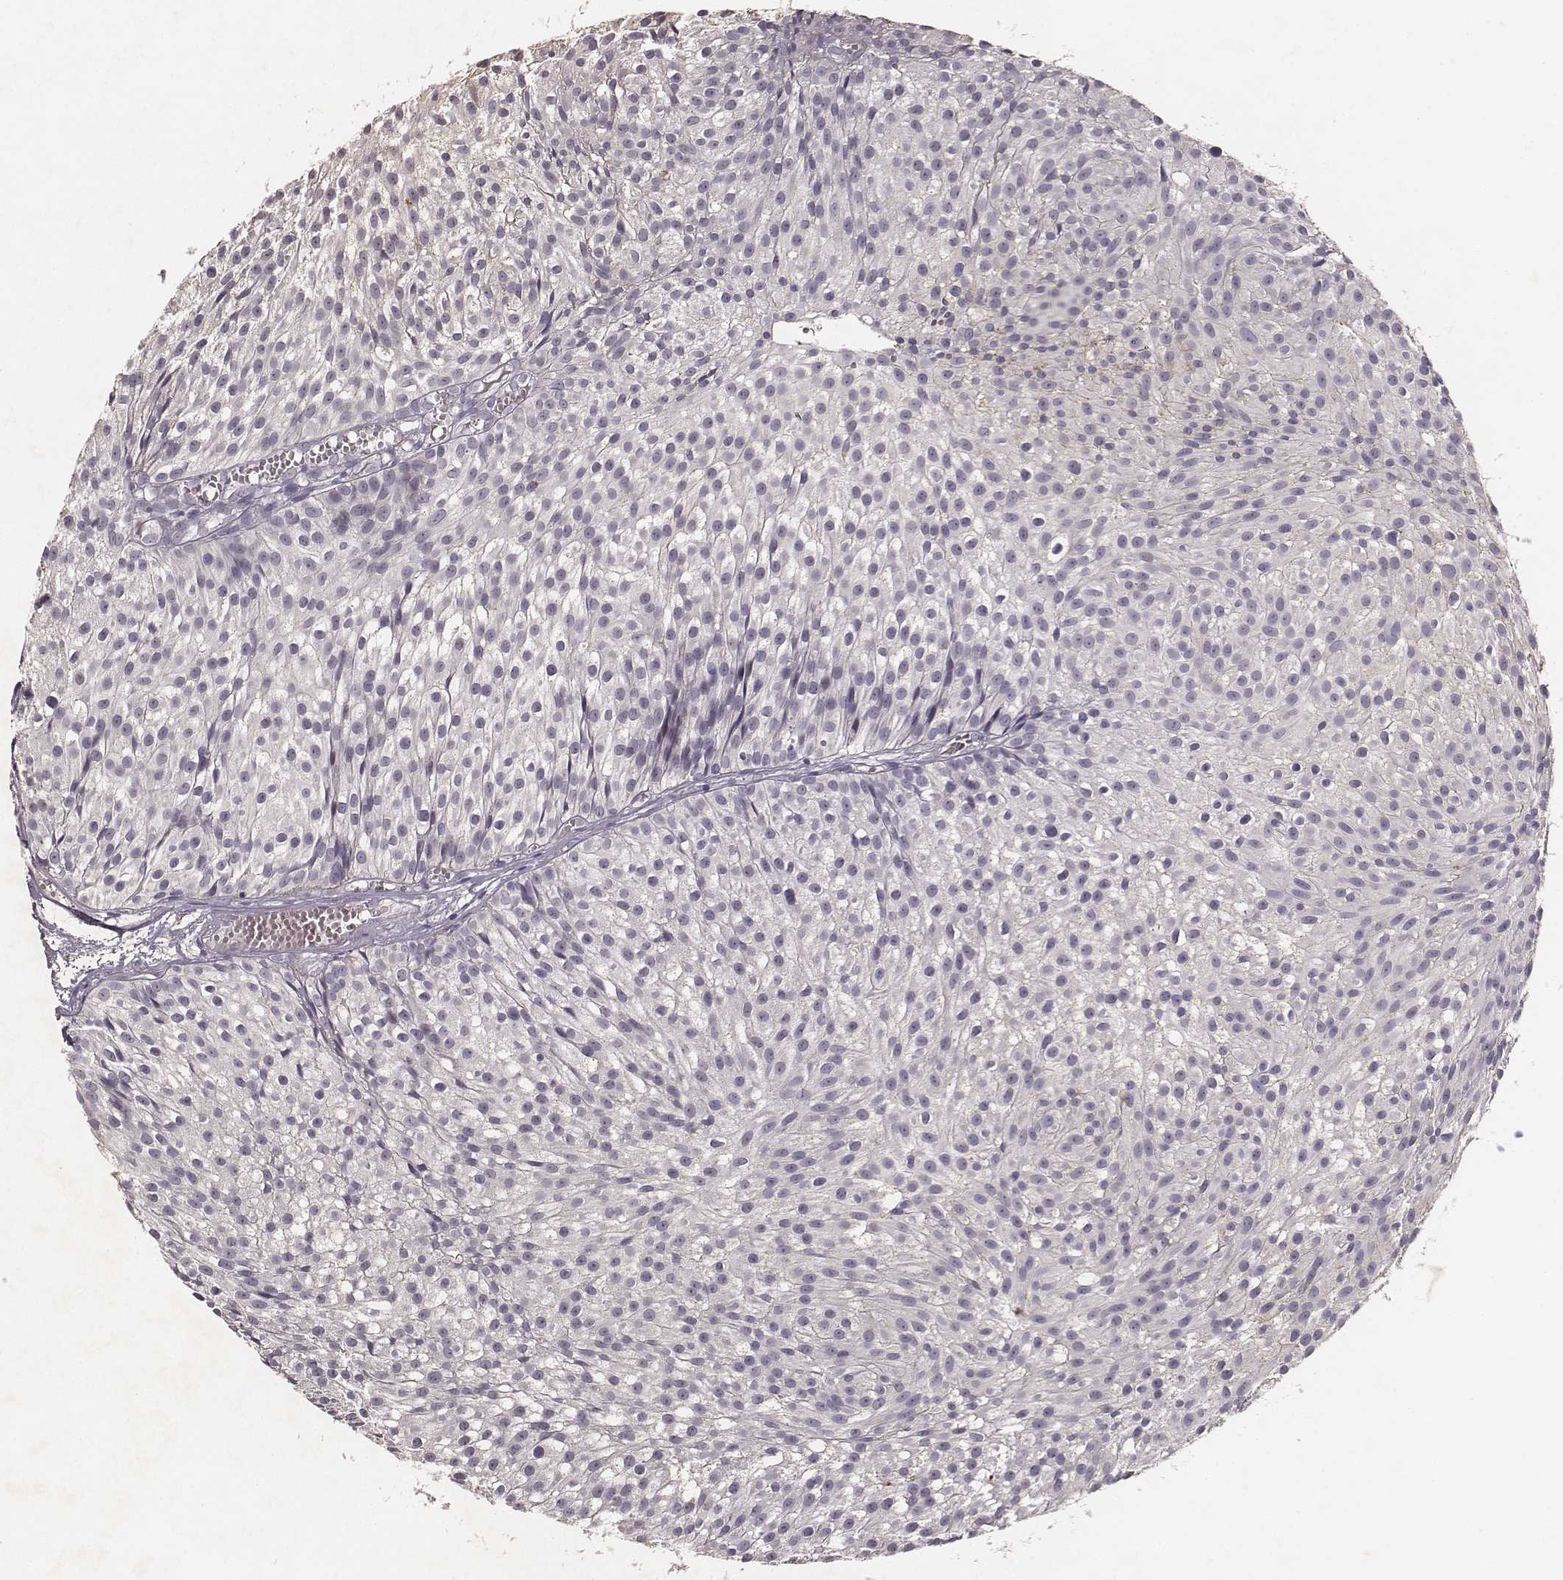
{"staining": {"intensity": "negative", "quantity": "none", "location": "none"}, "tissue": "urothelial cancer", "cell_type": "Tumor cells", "image_type": "cancer", "snomed": [{"axis": "morphology", "description": "Urothelial carcinoma, Low grade"}, {"axis": "topography", "description": "Urinary bladder"}], "caption": "Human urothelial carcinoma (low-grade) stained for a protein using IHC exhibits no positivity in tumor cells.", "gene": "MADCAM1", "patient": {"sex": "male", "age": 63}}